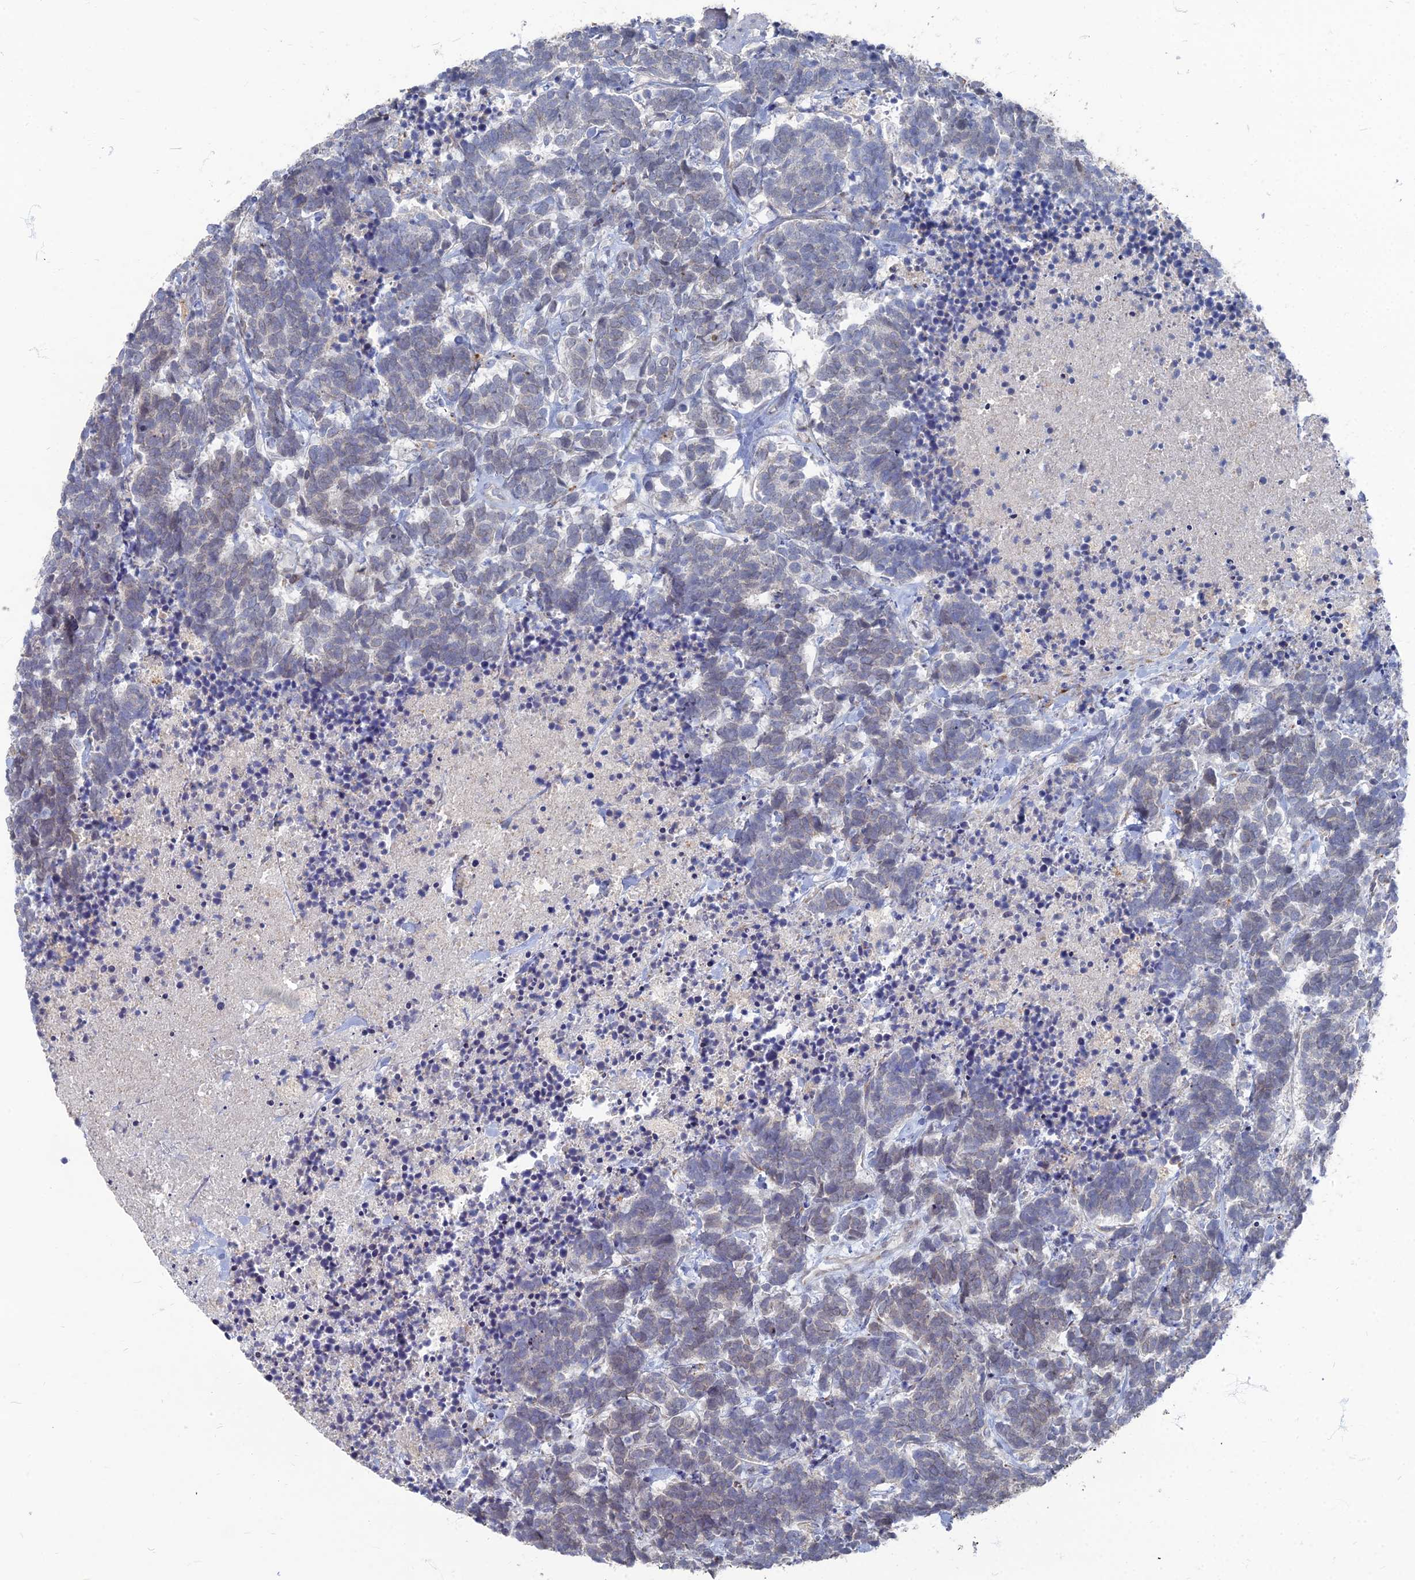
{"staining": {"intensity": "weak", "quantity": "<25%", "location": "cytoplasmic/membranous"}, "tissue": "carcinoid", "cell_type": "Tumor cells", "image_type": "cancer", "snomed": [{"axis": "morphology", "description": "Carcinoma, NOS"}, {"axis": "morphology", "description": "Carcinoid, malignant, NOS"}, {"axis": "topography", "description": "Prostate"}], "caption": "Immunohistochemistry (IHC) histopathology image of human carcinoid (malignant) stained for a protein (brown), which displays no expression in tumor cells. (DAB immunohistochemistry with hematoxylin counter stain).", "gene": "TMEM128", "patient": {"sex": "male", "age": 57}}